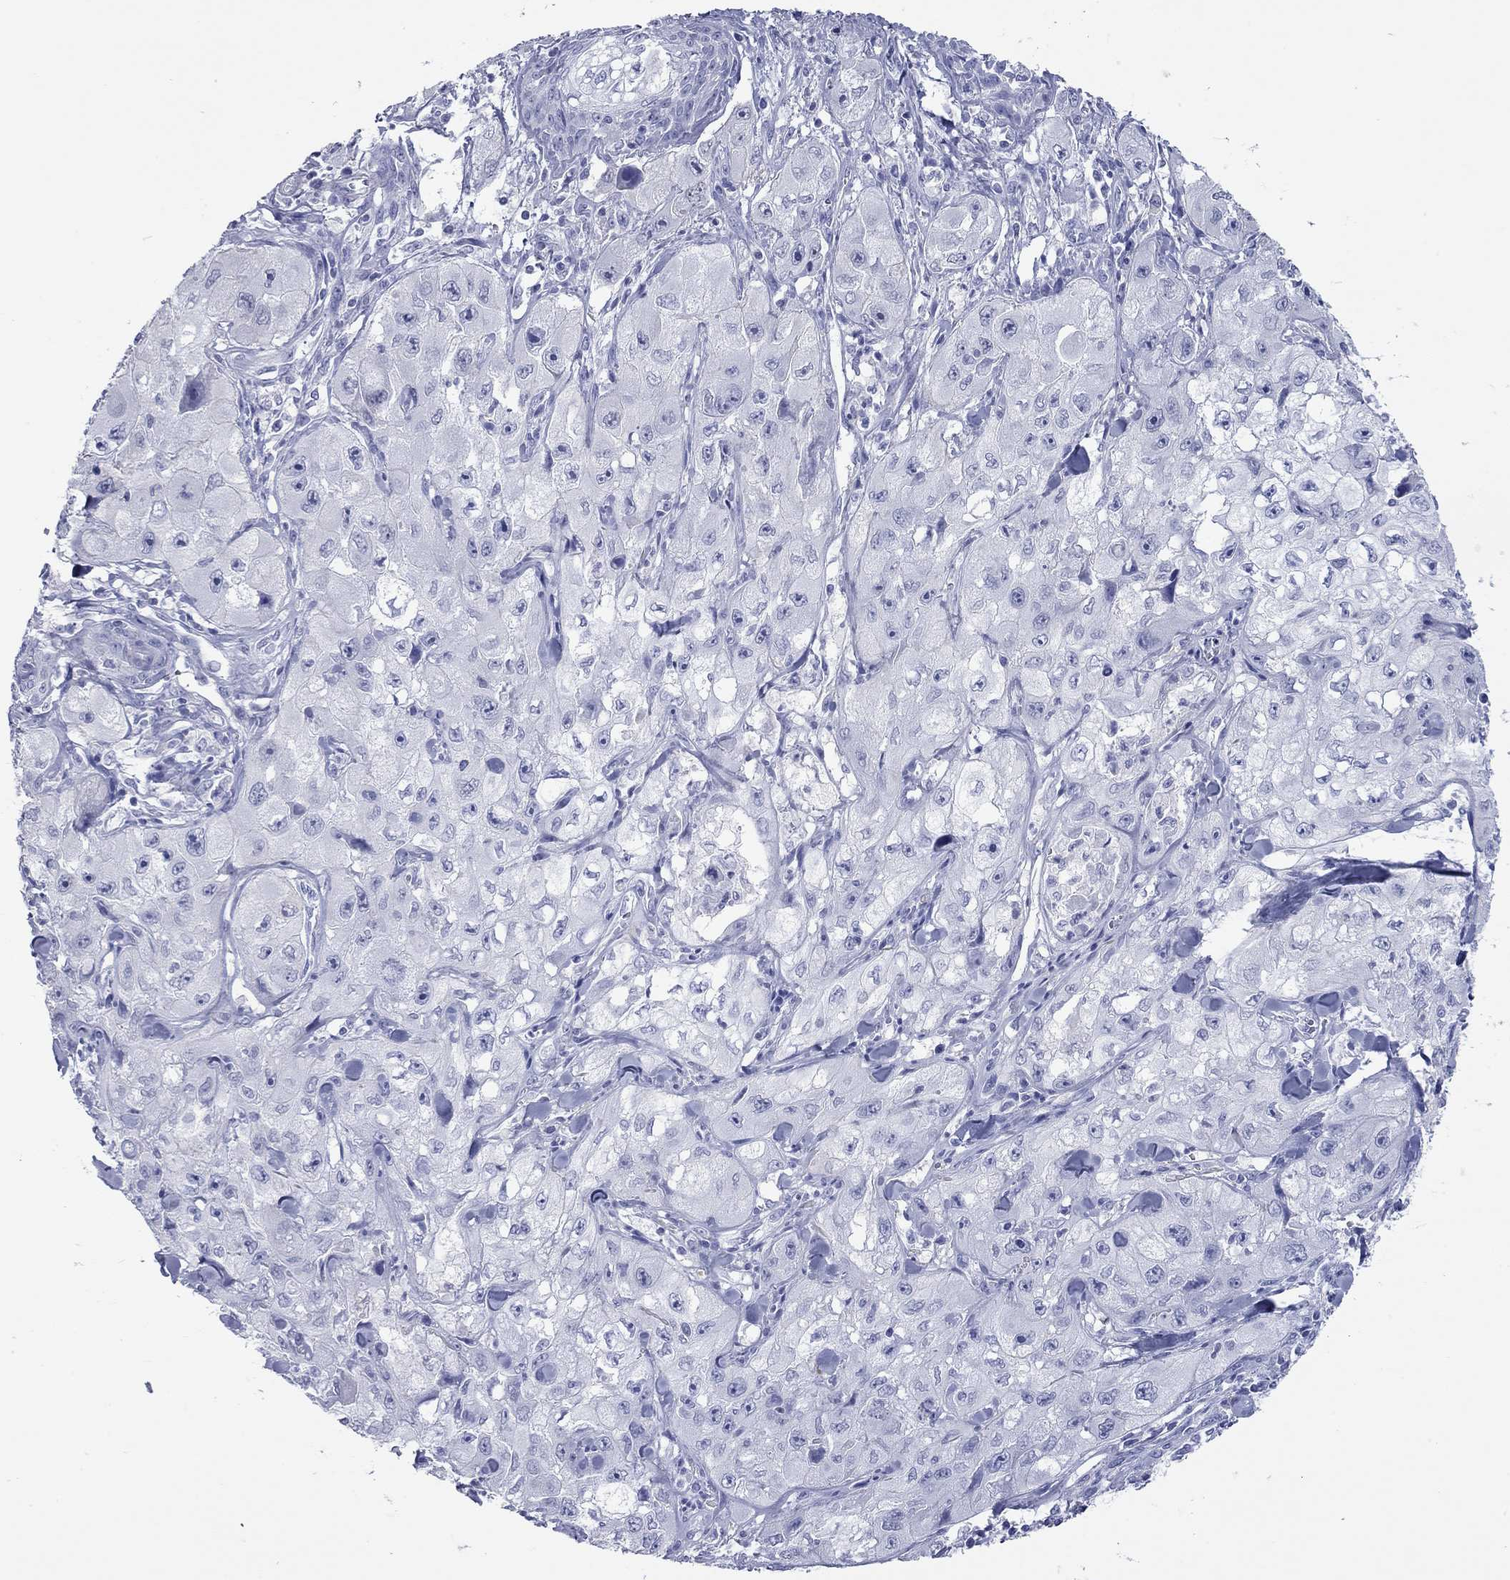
{"staining": {"intensity": "negative", "quantity": "none", "location": "none"}, "tissue": "skin cancer", "cell_type": "Tumor cells", "image_type": "cancer", "snomed": [{"axis": "morphology", "description": "Squamous cell carcinoma, NOS"}, {"axis": "topography", "description": "Skin"}, {"axis": "topography", "description": "Subcutis"}], "caption": "IHC image of neoplastic tissue: skin cancer stained with DAB shows no significant protein positivity in tumor cells. Brightfield microscopy of immunohistochemistry (IHC) stained with DAB (brown) and hematoxylin (blue), captured at high magnification.", "gene": "ACTL7B", "patient": {"sex": "male", "age": 73}}